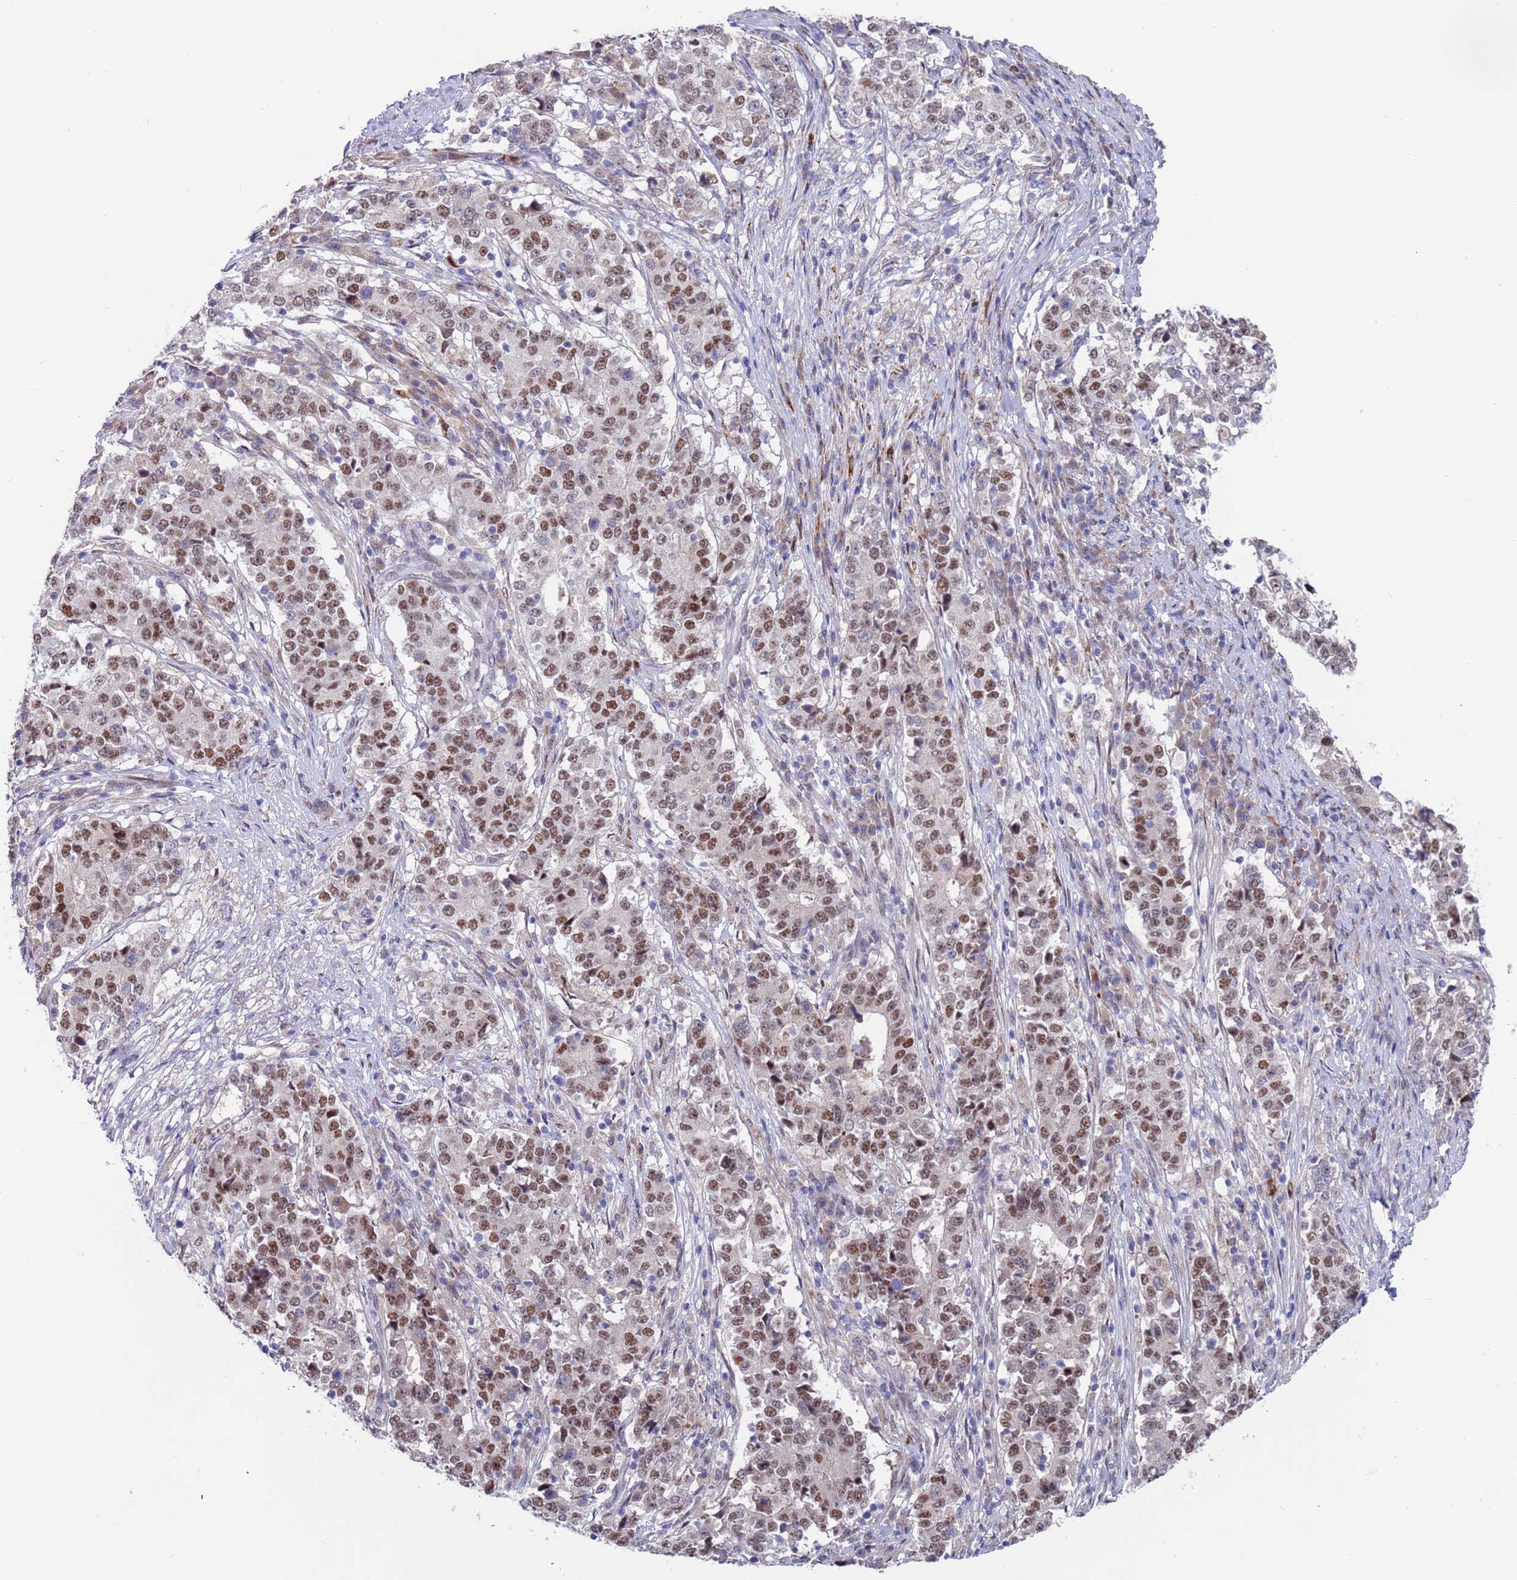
{"staining": {"intensity": "moderate", "quantity": "25%-75%", "location": "nuclear"}, "tissue": "stomach cancer", "cell_type": "Tumor cells", "image_type": "cancer", "snomed": [{"axis": "morphology", "description": "Adenocarcinoma, NOS"}, {"axis": "topography", "description": "Stomach"}], "caption": "Human stomach cancer (adenocarcinoma) stained with a protein marker demonstrates moderate staining in tumor cells.", "gene": "FBXO27", "patient": {"sex": "male", "age": 59}}